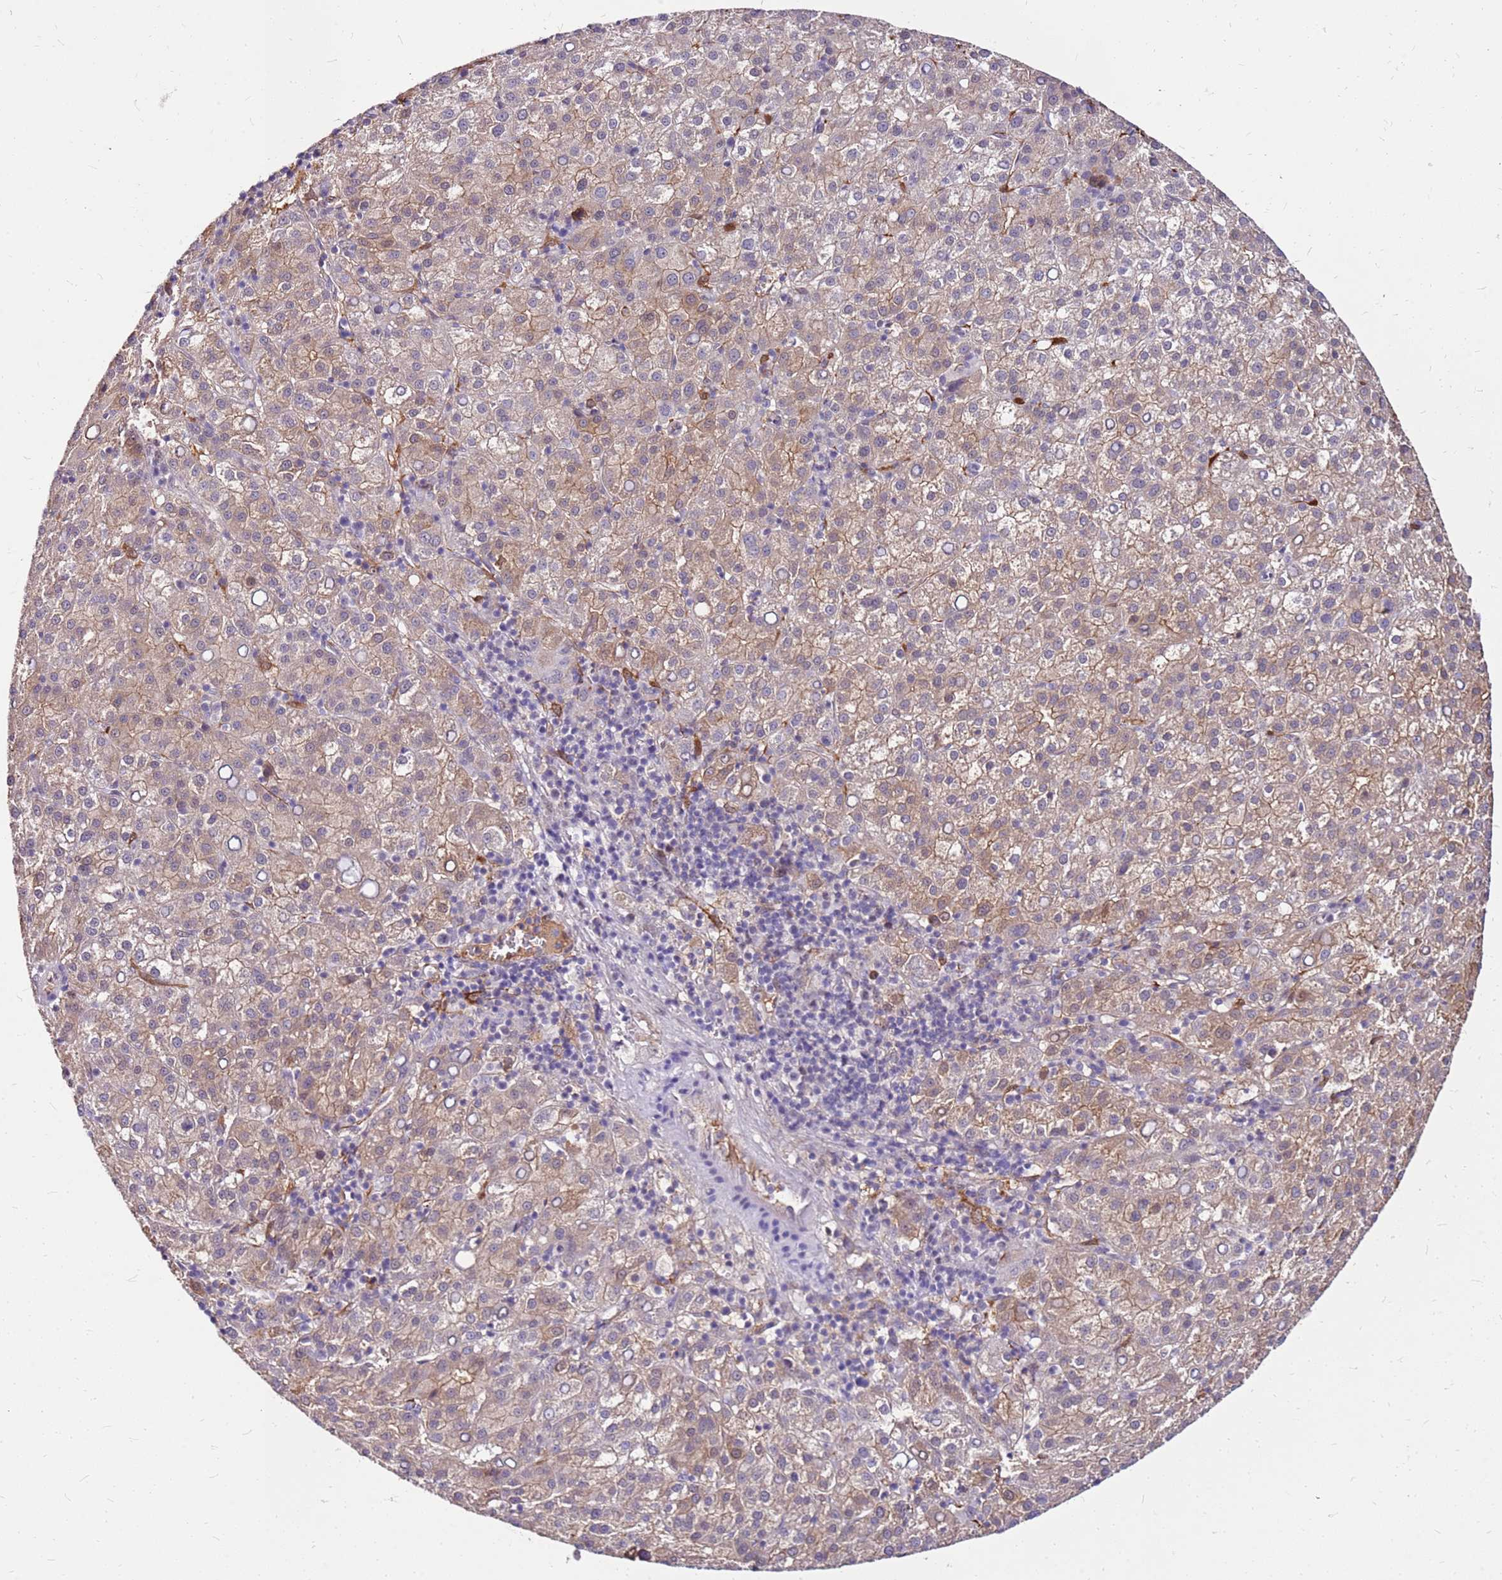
{"staining": {"intensity": "moderate", "quantity": "25%-75%", "location": "cytoplasmic/membranous"}, "tissue": "liver cancer", "cell_type": "Tumor cells", "image_type": "cancer", "snomed": [{"axis": "morphology", "description": "Carcinoma, Hepatocellular, NOS"}, {"axis": "topography", "description": "Liver"}], "caption": "Human liver cancer stained for a protein (brown) displays moderate cytoplasmic/membranous positive expression in approximately 25%-75% of tumor cells.", "gene": "ALDH1A3", "patient": {"sex": "female", "age": 58}}